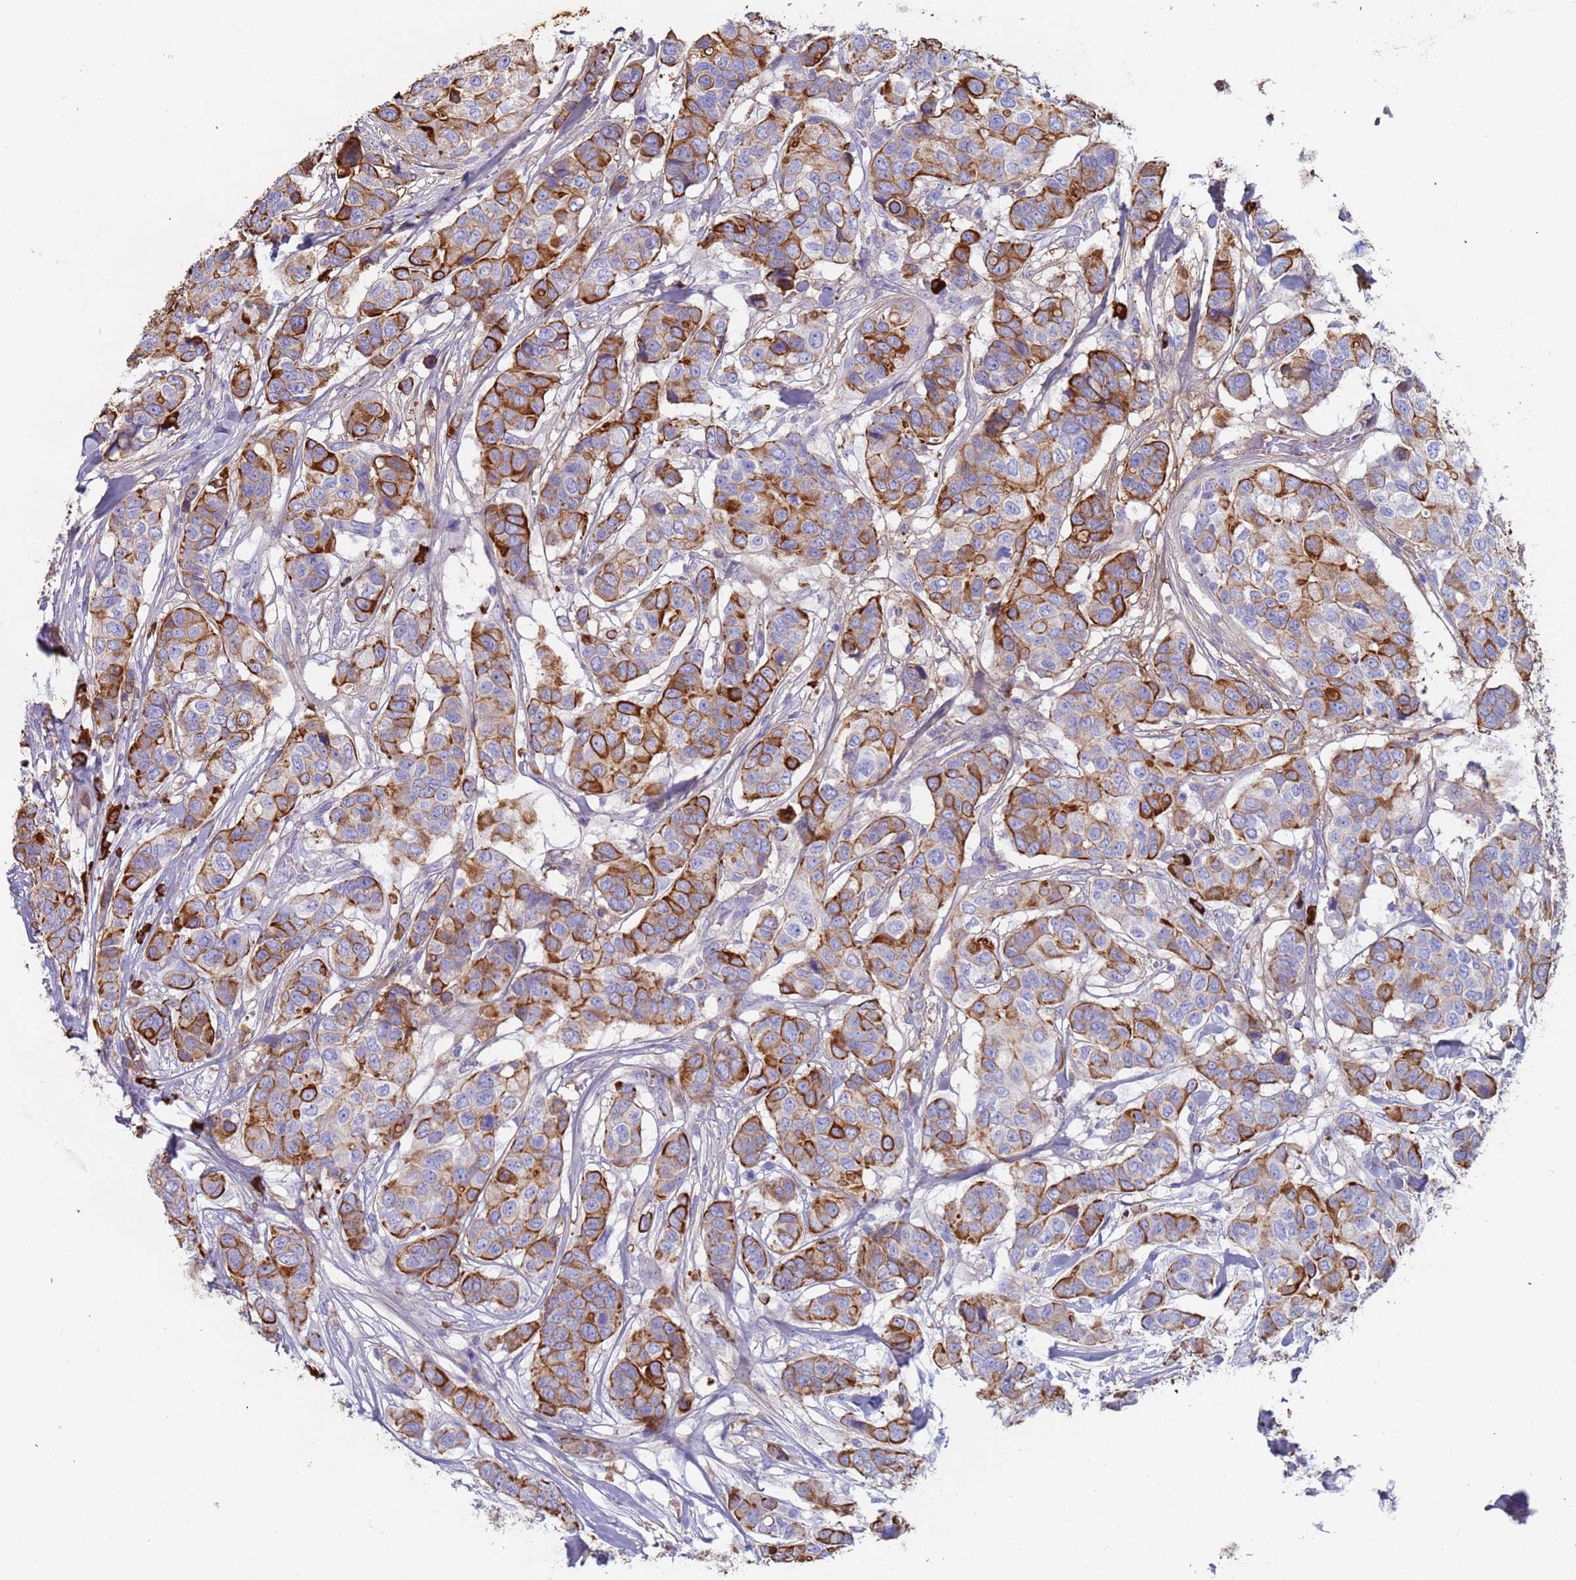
{"staining": {"intensity": "strong", "quantity": "25%-75%", "location": "cytoplasmic/membranous"}, "tissue": "breast cancer", "cell_type": "Tumor cells", "image_type": "cancer", "snomed": [{"axis": "morphology", "description": "Lobular carcinoma"}, {"axis": "topography", "description": "Breast"}], "caption": "Protein expression analysis of breast lobular carcinoma shows strong cytoplasmic/membranous staining in about 25%-75% of tumor cells.", "gene": "CYSLTR2", "patient": {"sex": "female", "age": 51}}